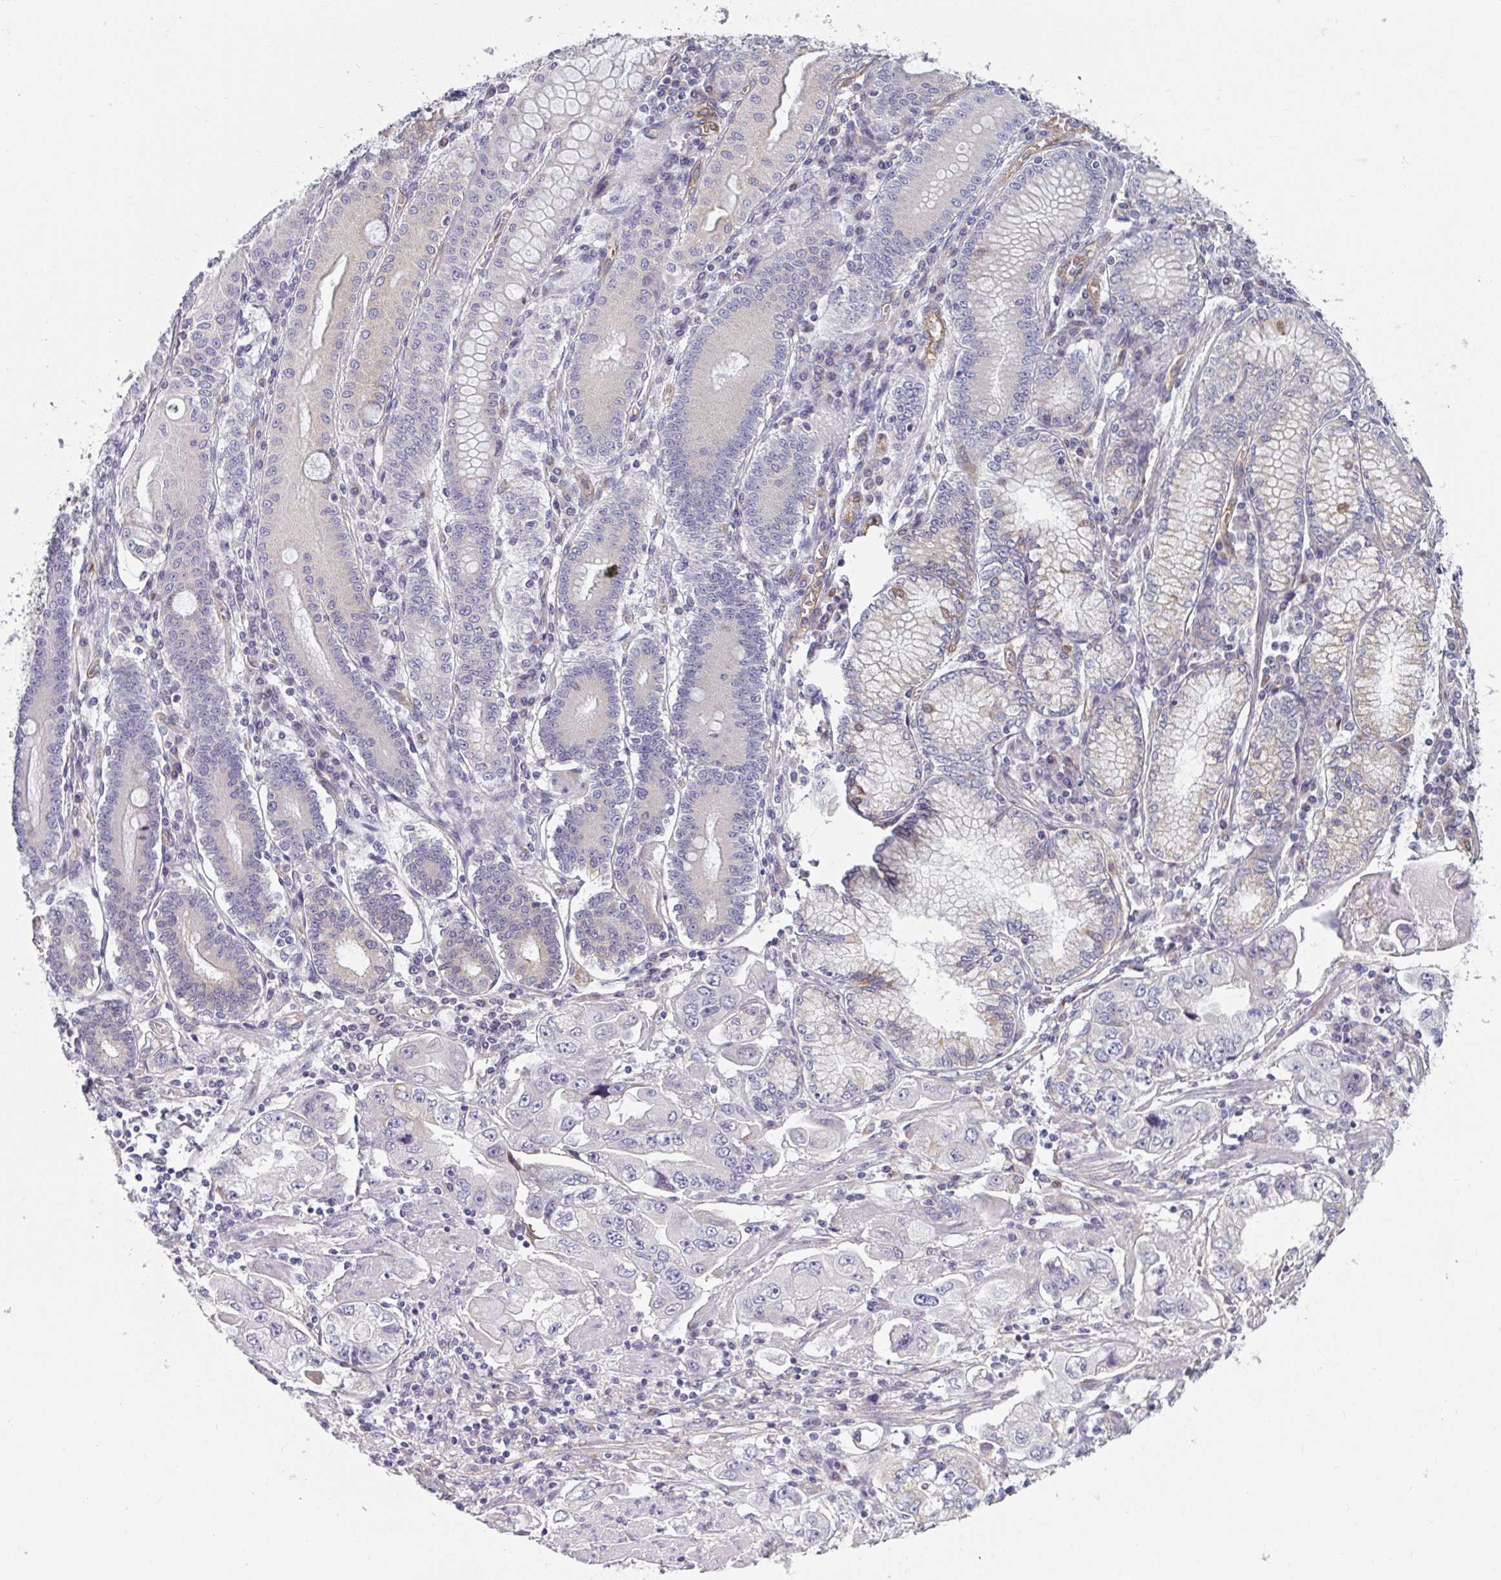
{"staining": {"intensity": "negative", "quantity": "none", "location": "none"}, "tissue": "stomach cancer", "cell_type": "Tumor cells", "image_type": "cancer", "snomed": [{"axis": "morphology", "description": "Adenocarcinoma, NOS"}, {"axis": "topography", "description": "Stomach, lower"}], "caption": "IHC photomicrograph of stomach adenocarcinoma stained for a protein (brown), which demonstrates no staining in tumor cells.", "gene": "IFIT3", "patient": {"sex": "female", "age": 93}}